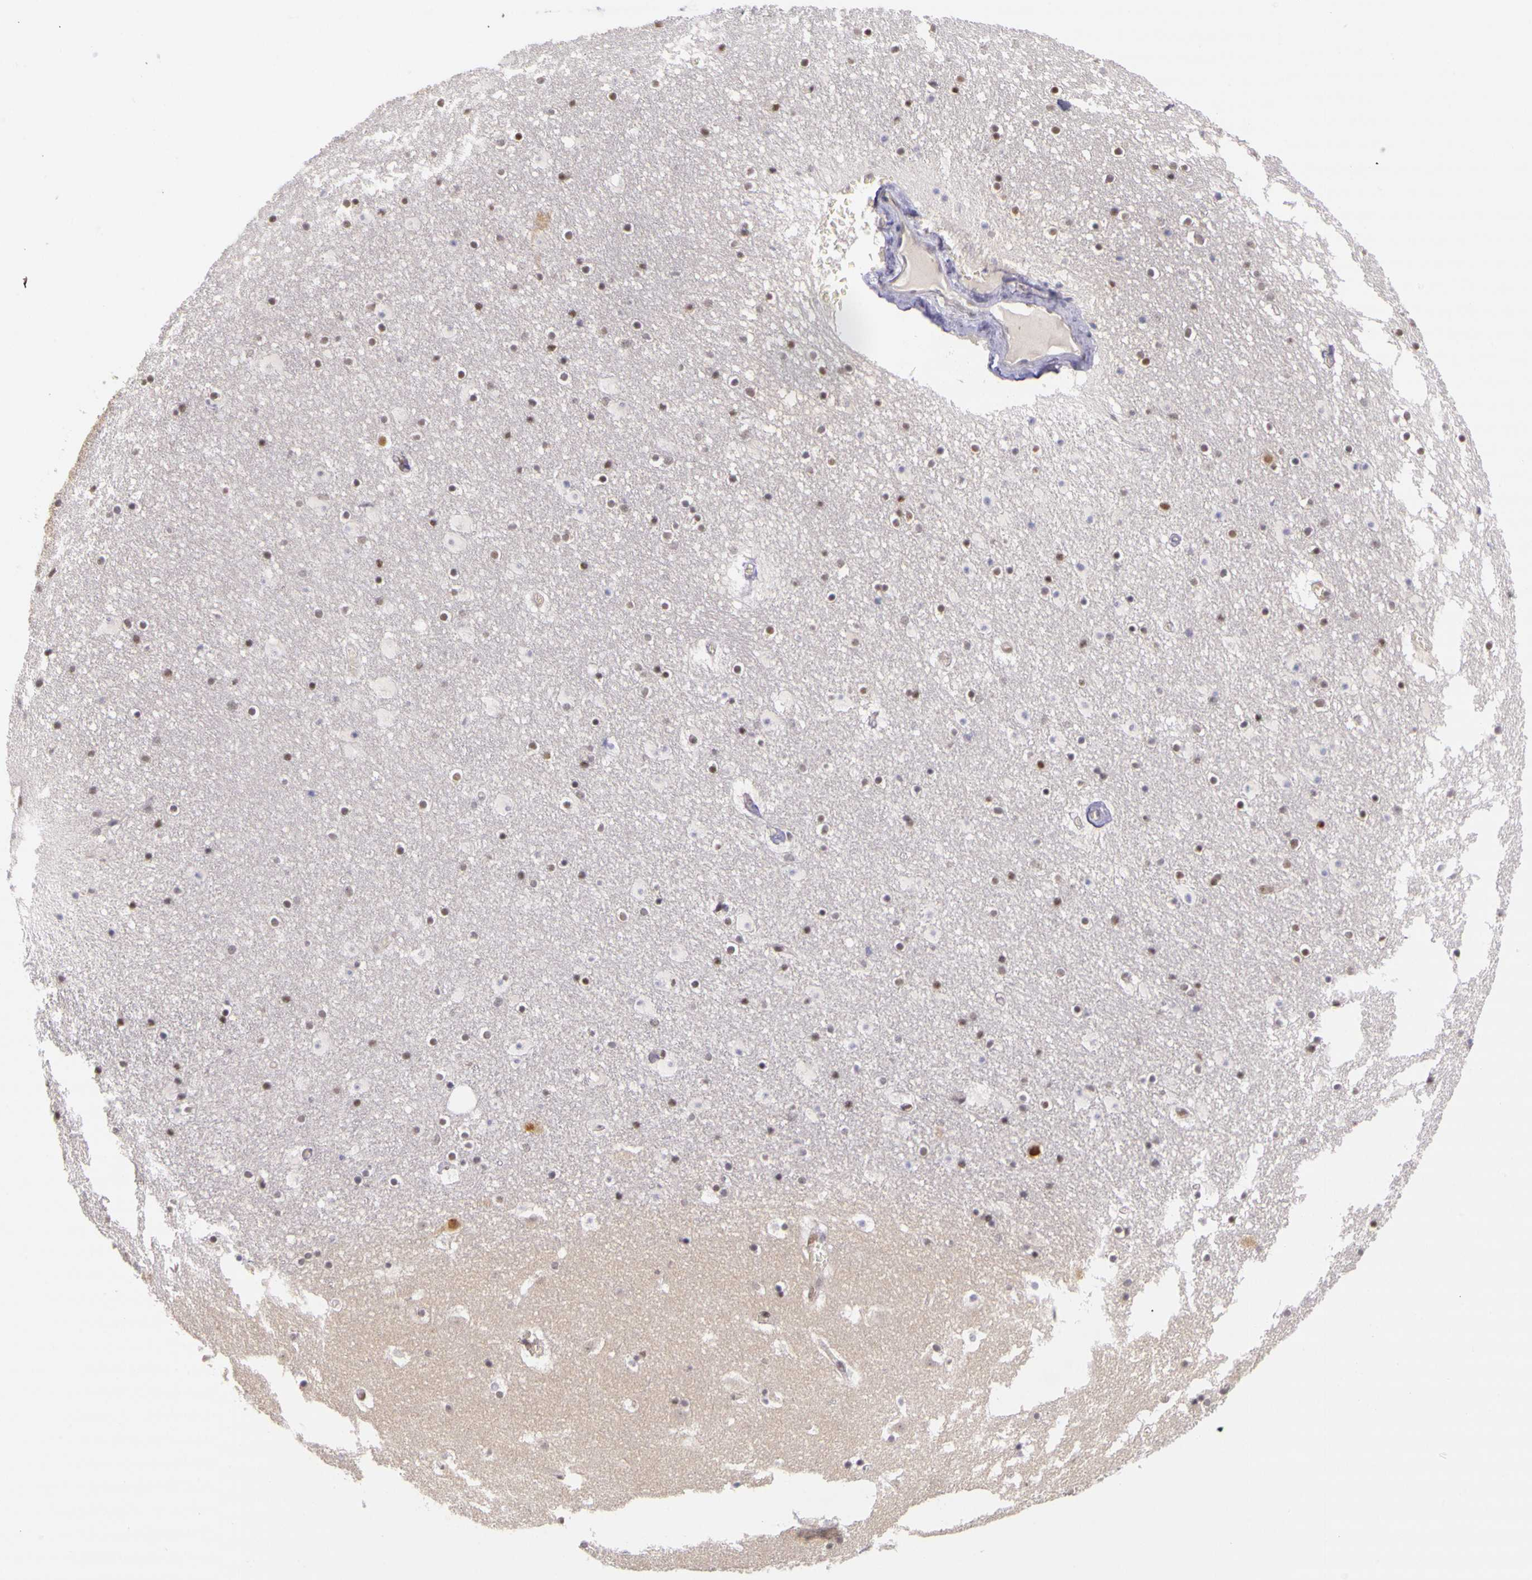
{"staining": {"intensity": "weak", "quantity": "<25%", "location": "nuclear"}, "tissue": "caudate", "cell_type": "Glial cells", "image_type": "normal", "snomed": [{"axis": "morphology", "description": "Normal tissue, NOS"}, {"axis": "topography", "description": "Lateral ventricle wall"}], "caption": "IHC photomicrograph of benign caudate stained for a protein (brown), which shows no staining in glial cells.", "gene": "WDR13", "patient": {"sex": "male", "age": 45}}